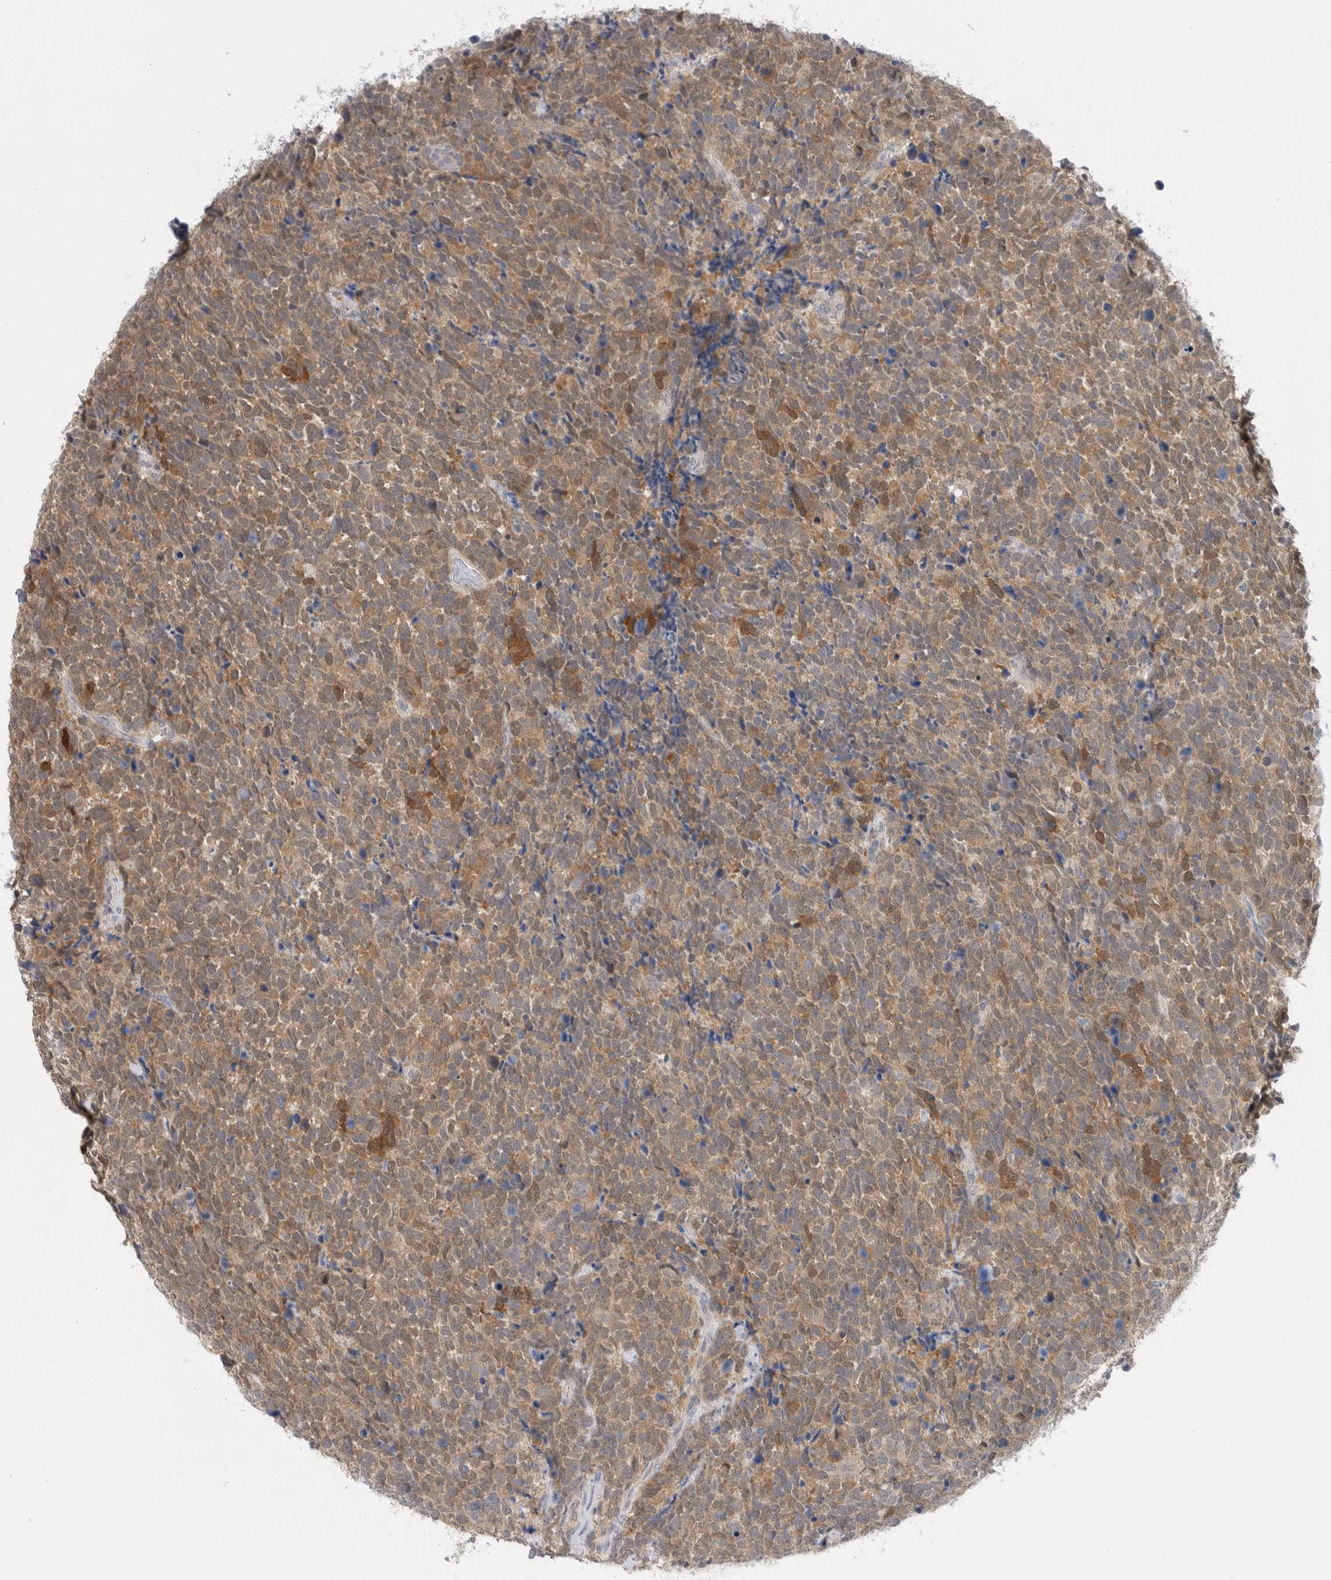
{"staining": {"intensity": "moderate", "quantity": ">75%", "location": "cytoplasmic/membranous"}, "tissue": "urothelial cancer", "cell_type": "Tumor cells", "image_type": "cancer", "snomed": [{"axis": "morphology", "description": "Urothelial carcinoma, High grade"}, {"axis": "topography", "description": "Urinary bladder"}], "caption": "Brown immunohistochemical staining in human urothelial cancer shows moderate cytoplasmic/membranous positivity in about >75% of tumor cells.", "gene": "CASP6", "patient": {"sex": "female", "age": 82}}